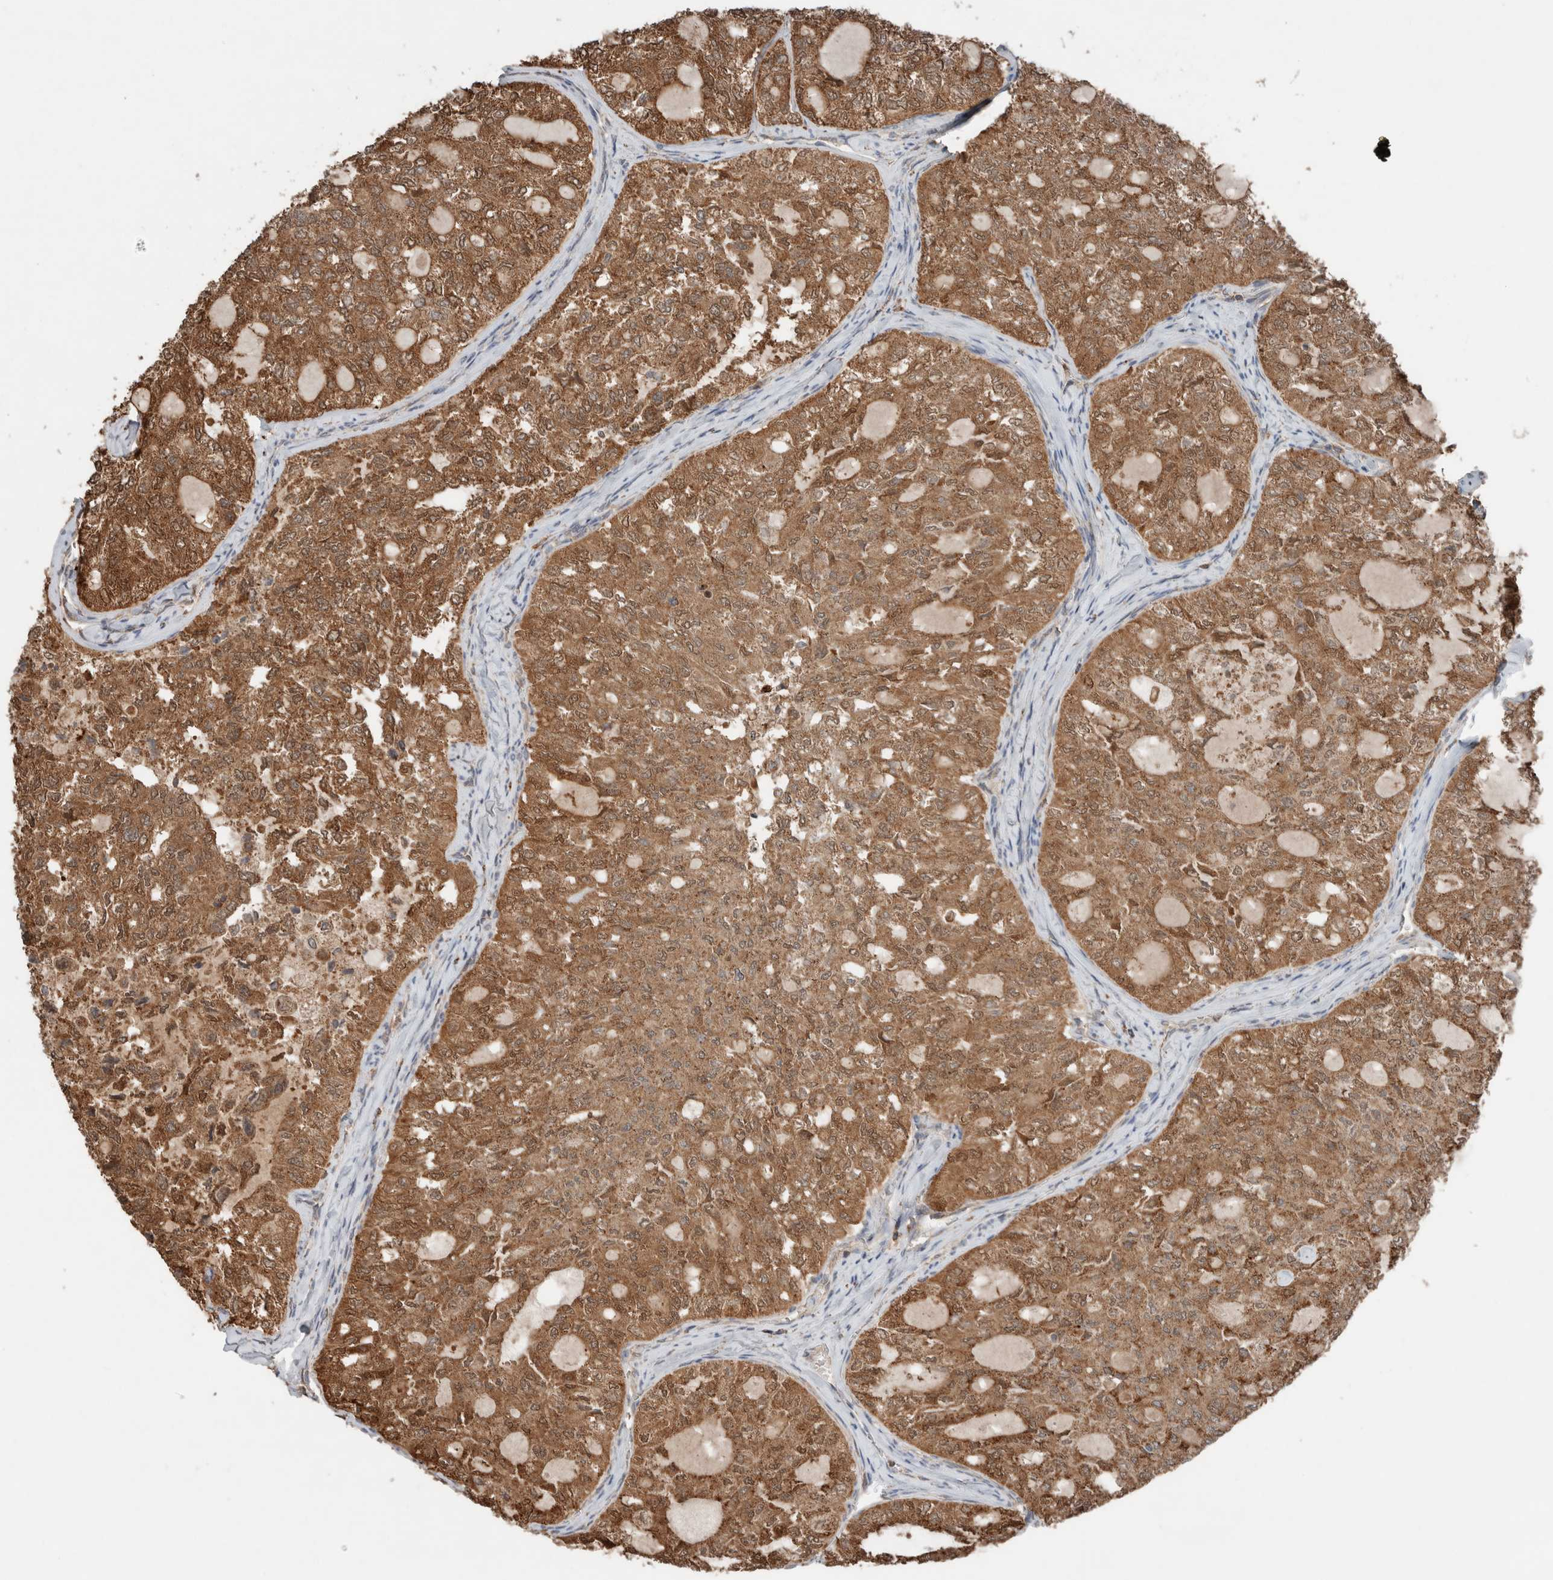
{"staining": {"intensity": "moderate", "quantity": ">75%", "location": "cytoplasmic/membranous"}, "tissue": "thyroid cancer", "cell_type": "Tumor cells", "image_type": "cancer", "snomed": [{"axis": "morphology", "description": "Follicular adenoma carcinoma, NOS"}, {"axis": "topography", "description": "Thyroid gland"}], "caption": "This is a photomicrograph of immunohistochemistry staining of thyroid cancer (follicular adenoma carcinoma), which shows moderate staining in the cytoplasmic/membranous of tumor cells.", "gene": "KLK14", "patient": {"sex": "male", "age": 75}}